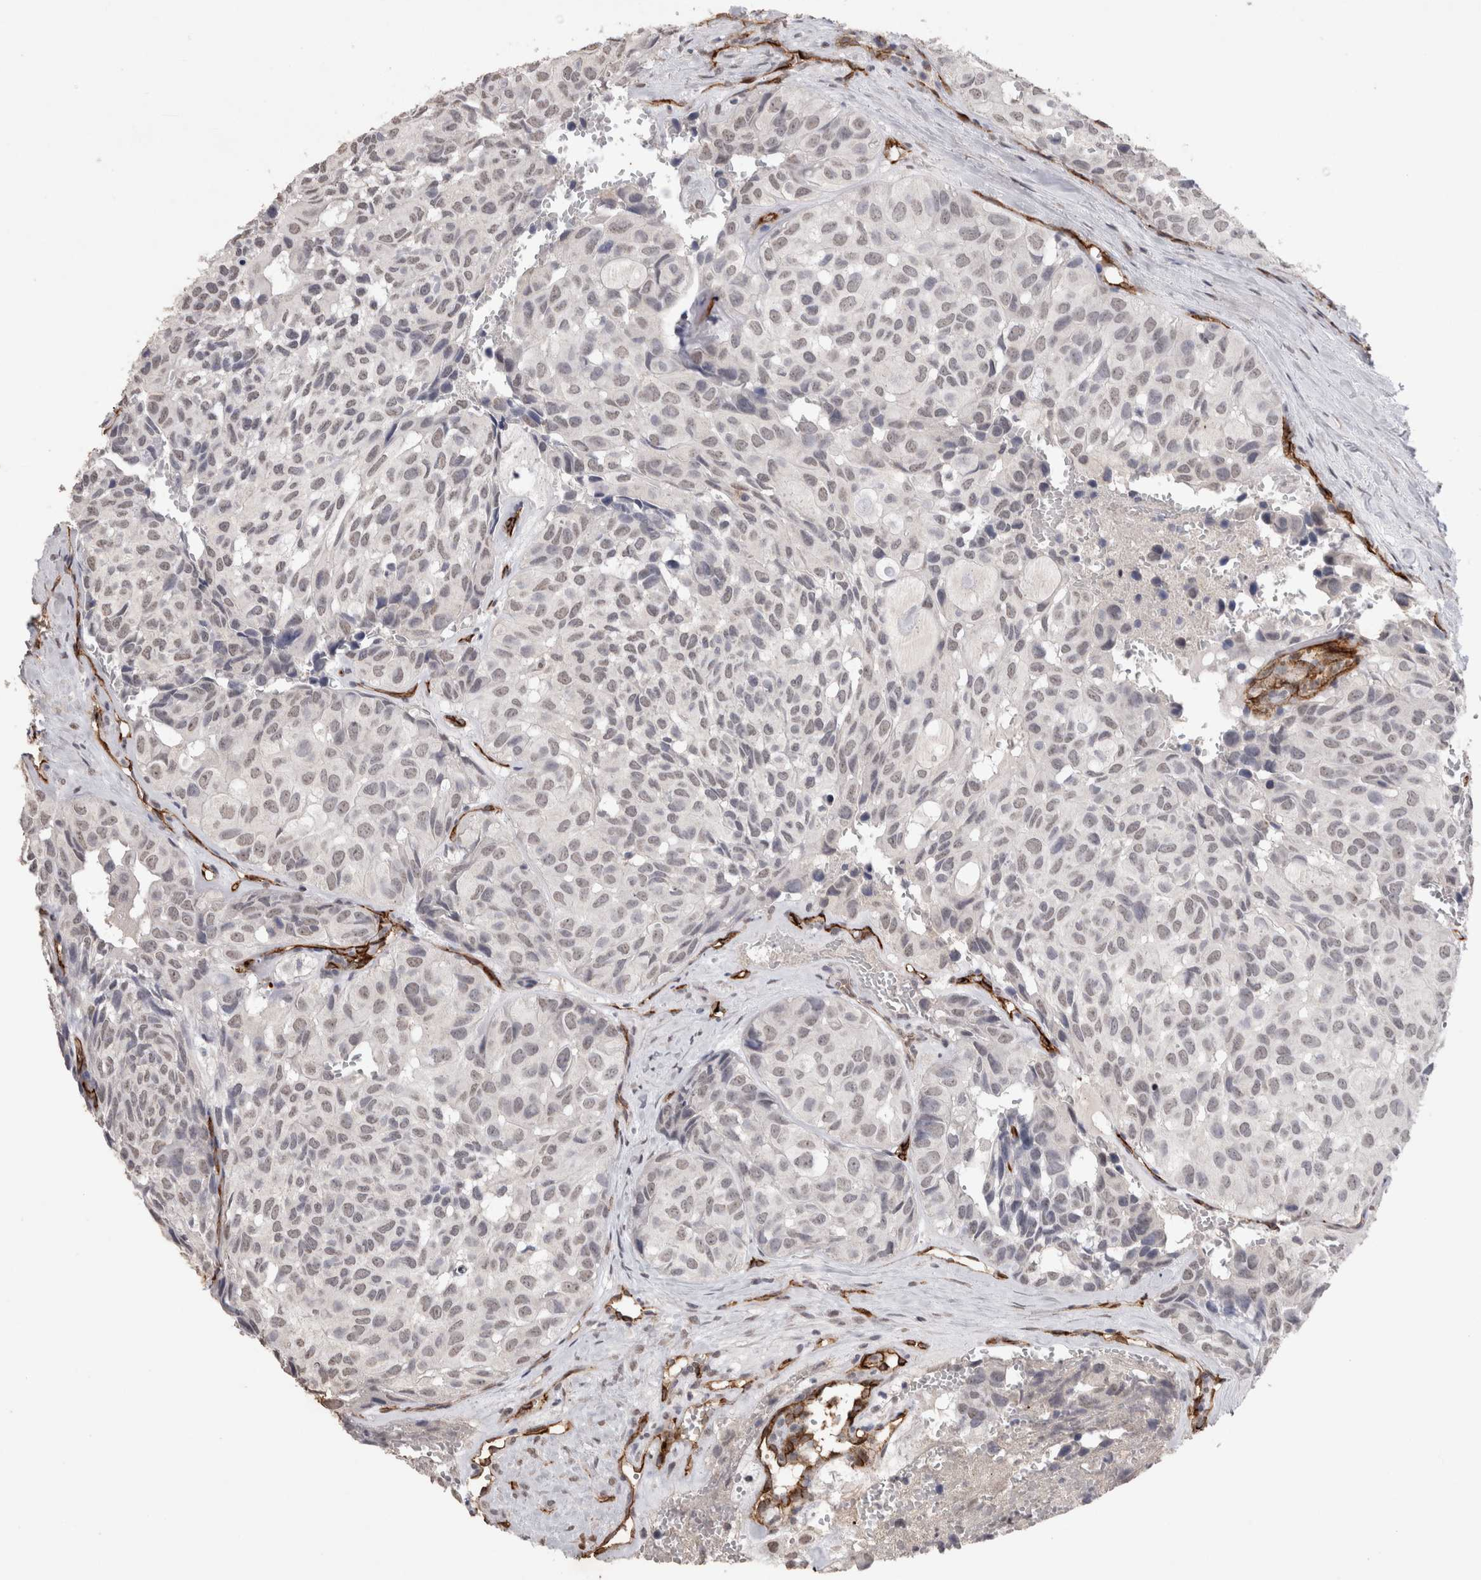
{"staining": {"intensity": "weak", "quantity": "<25%", "location": "nuclear"}, "tissue": "head and neck cancer", "cell_type": "Tumor cells", "image_type": "cancer", "snomed": [{"axis": "morphology", "description": "Adenocarcinoma, NOS"}, {"axis": "topography", "description": "Salivary gland, NOS"}, {"axis": "topography", "description": "Head-Neck"}], "caption": "An IHC image of head and neck cancer is shown. There is no staining in tumor cells of head and neck cancer.", "gene": "CDH13", "patient": {"sex": "female", "age": 76}}